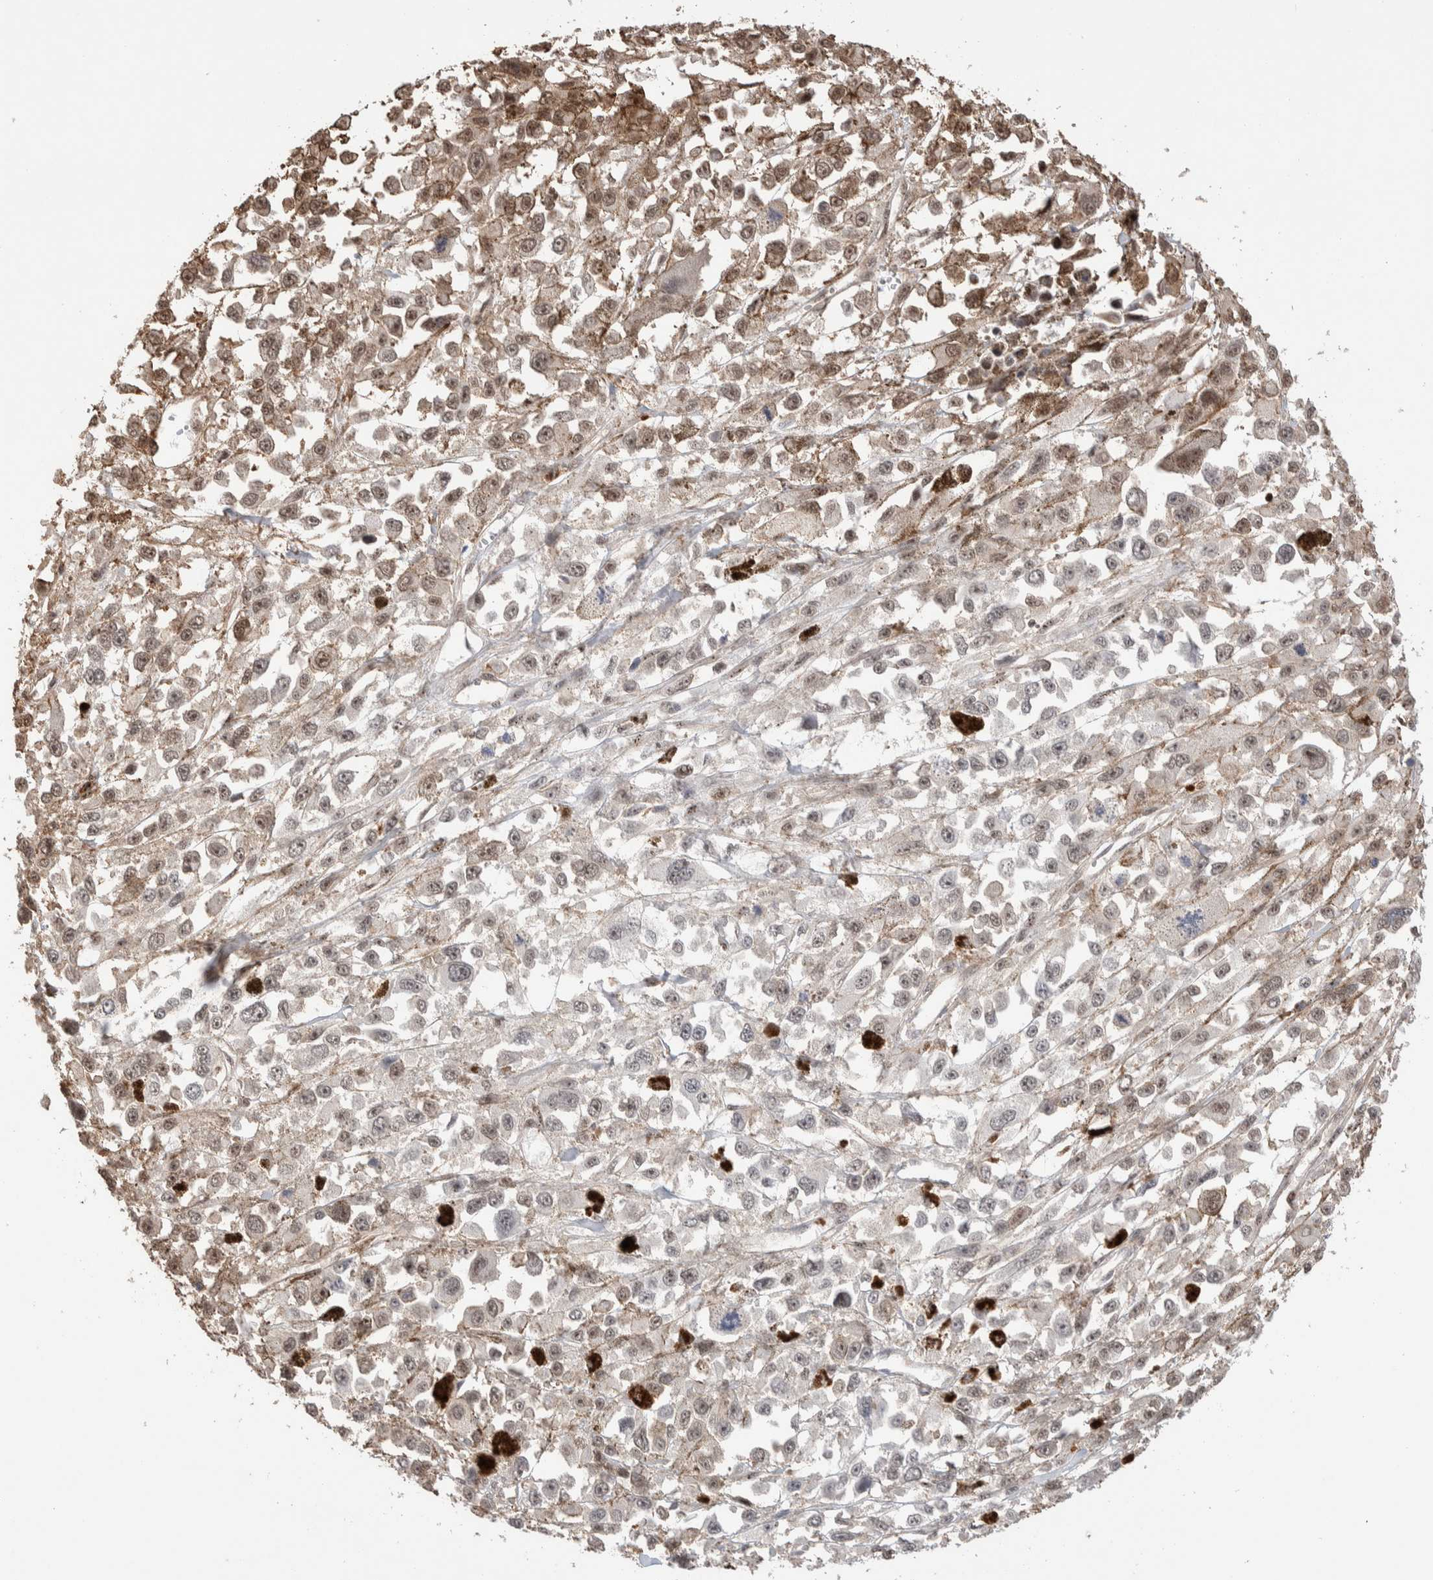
{"staining": {"intensity": "weak", "quantity": ">75%", "location": "cytoplasmic/membranous,nuclear"}, "tissue": "melanoma", "cell_type": "Tumor cells", "image_type": "cancer", "snomed": [{"axis": "morphology", "description": "Malignant melanoma, Metastatic site"}, {"axis": "topography", "description": "Lymph node"}], "caption": "About >75% of tumor cells in human melanoma display weak cytoplasmic/membranous and nuclear protein staining as visualized by brown immunohistochemical staining.", "gene": "ZNF704", "patient": {"sex": "male", "age": 59}}